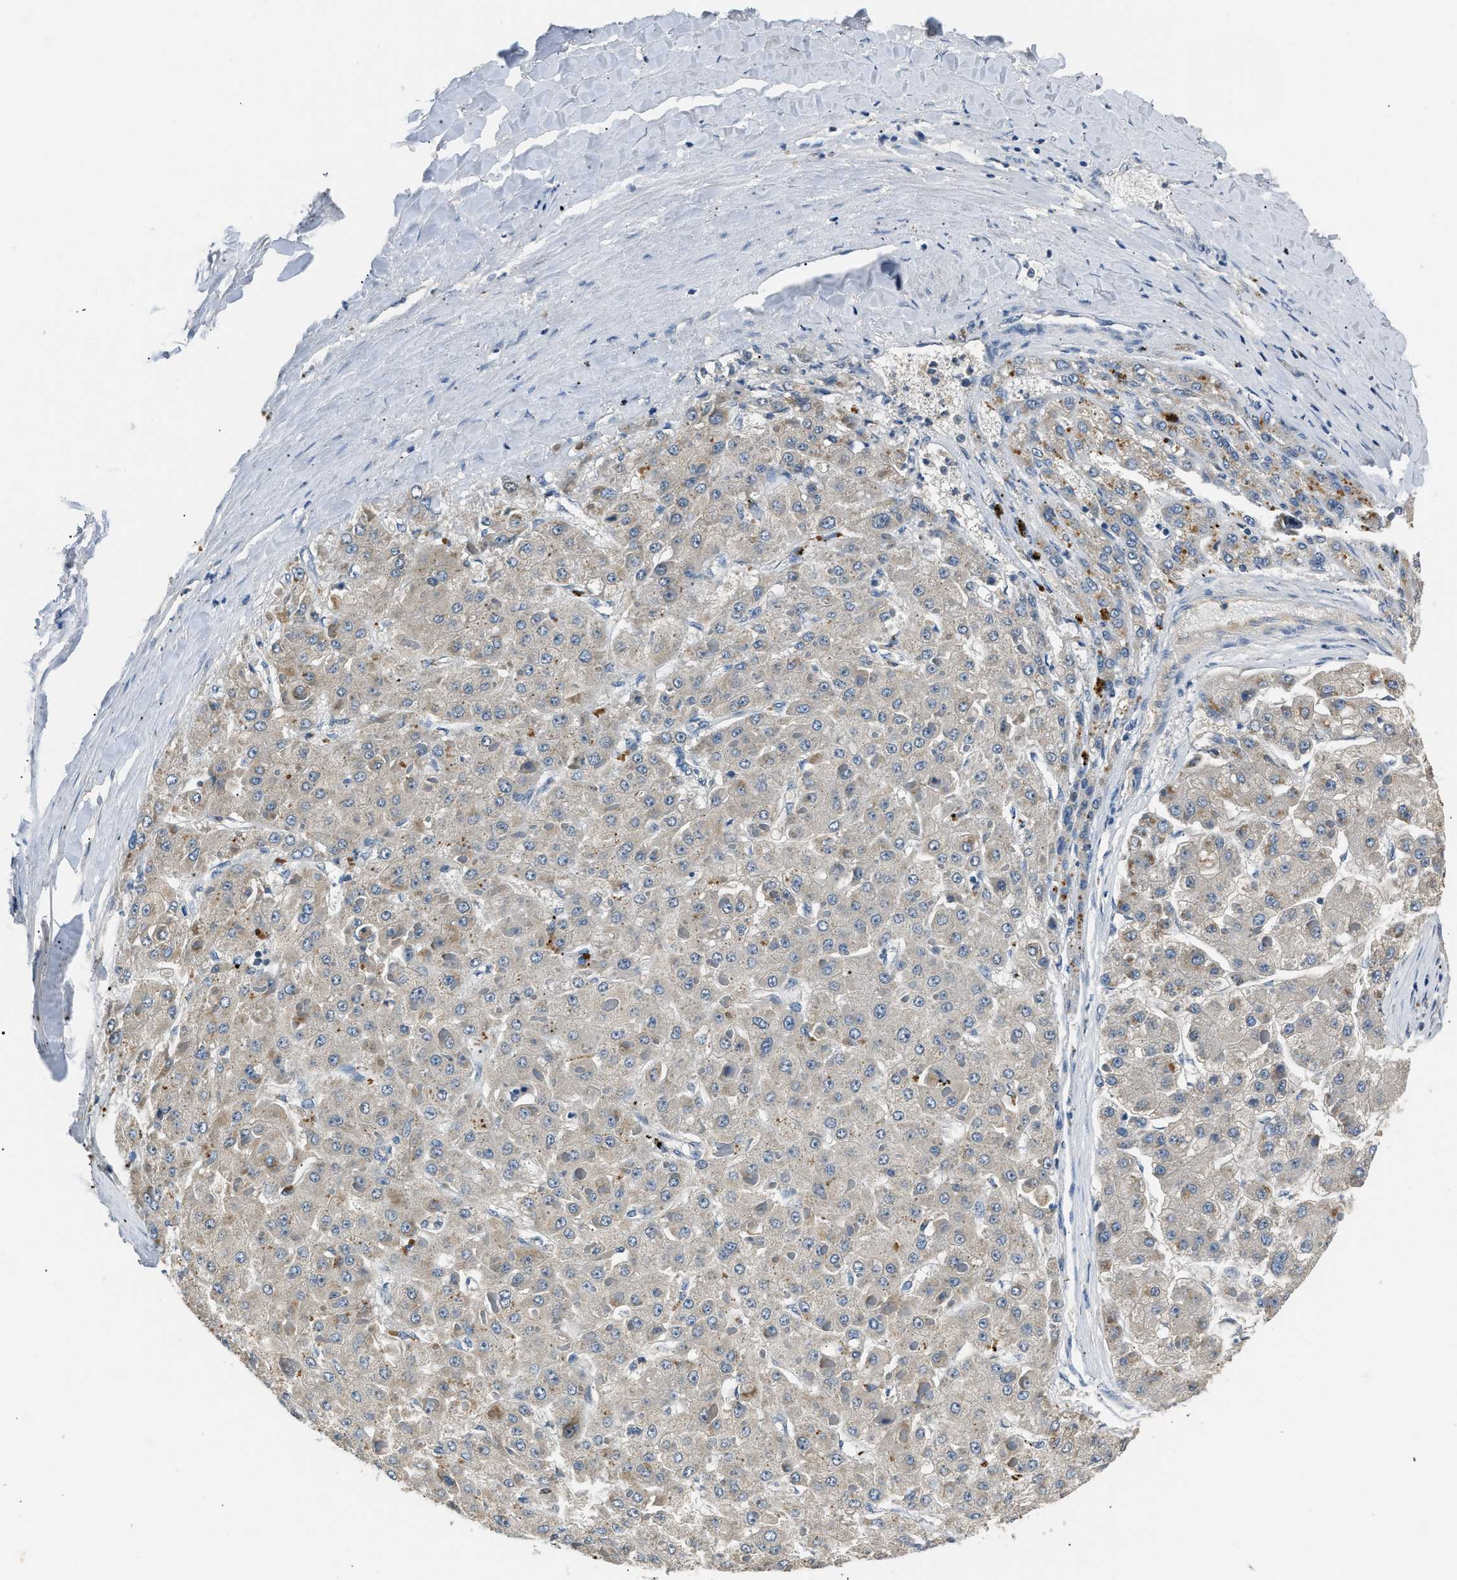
{"staining": {"intensity": "negative", "quantity": "none", "location": "none"}, "tissue": "liver cancer", "cell_type": "Tumor cells", "image_type": "cancer", "snomed": [{"axis": "morphology", "description": "Carcinoma, Hepatocellular, NOS"}, {"axis": "topography", "description": "Liver"}], "caption": "DAB (3,3'-diaminobenzidine) immunohistochemical staining of liver cancer reveals no significant staining in tumor cells.", "gene": "INHA", "patient": {"sex": "female", "age": 73}}